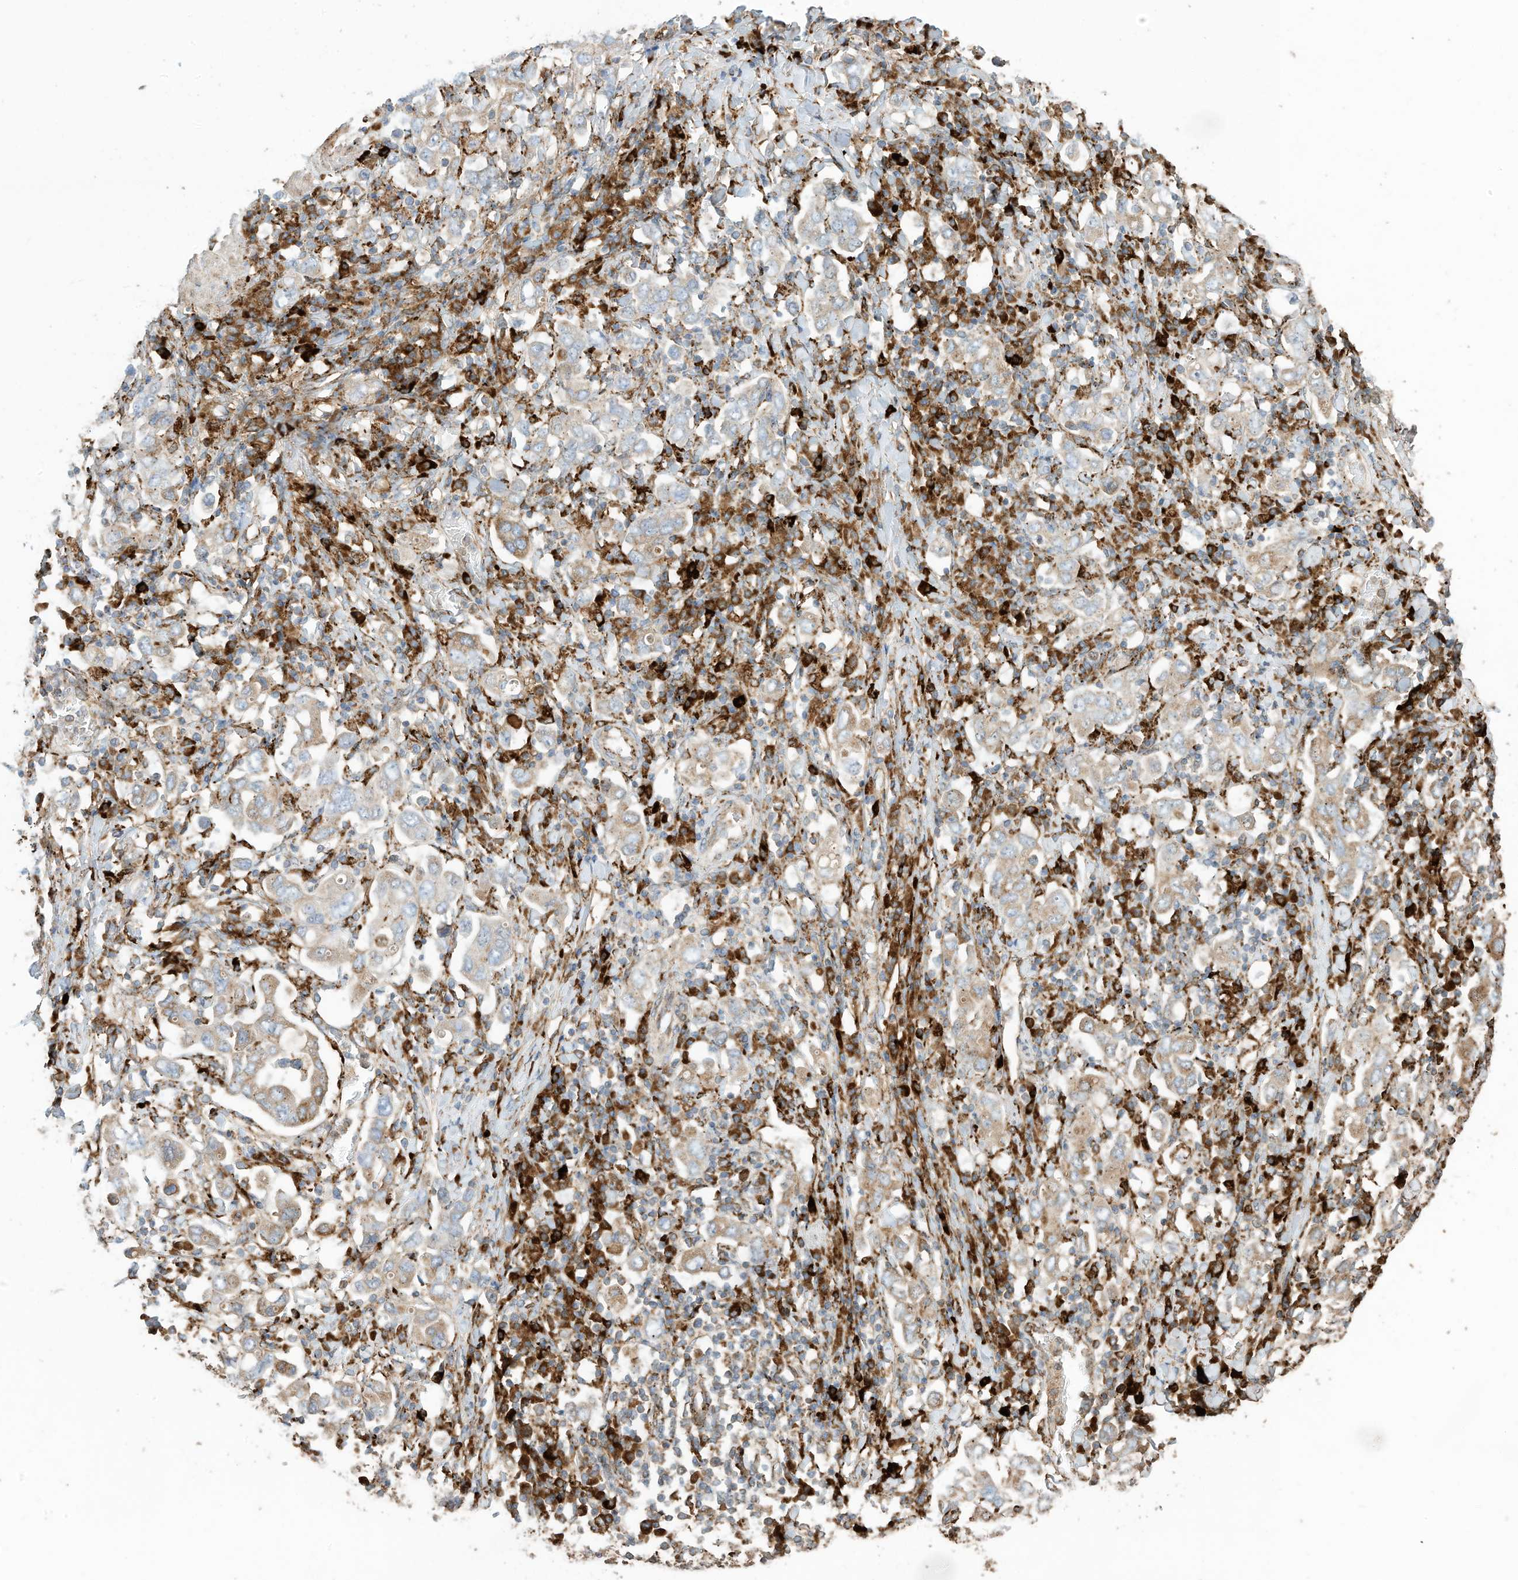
{"staining": {"intensity": "weak", "quantity": ">75%", "location": "cytoplasmic/membranous"}, "tissue": "stomach cancer", "cell_type": "Tumor cells", "image_type": "cancer", "snomed": [{"axis": "morphology", "description": "Adenocarcinoma, NOS"}, {"axis": "topography", "description": "Stomach, upper"}], "caption": "Protein staining of stomach cancer tissue reveals weak cytoplasmic/membranous staining in about >75% of tumor cells.", "gene": "TRNAU1AP", "patient": {"sex": "male", "age": 62}}